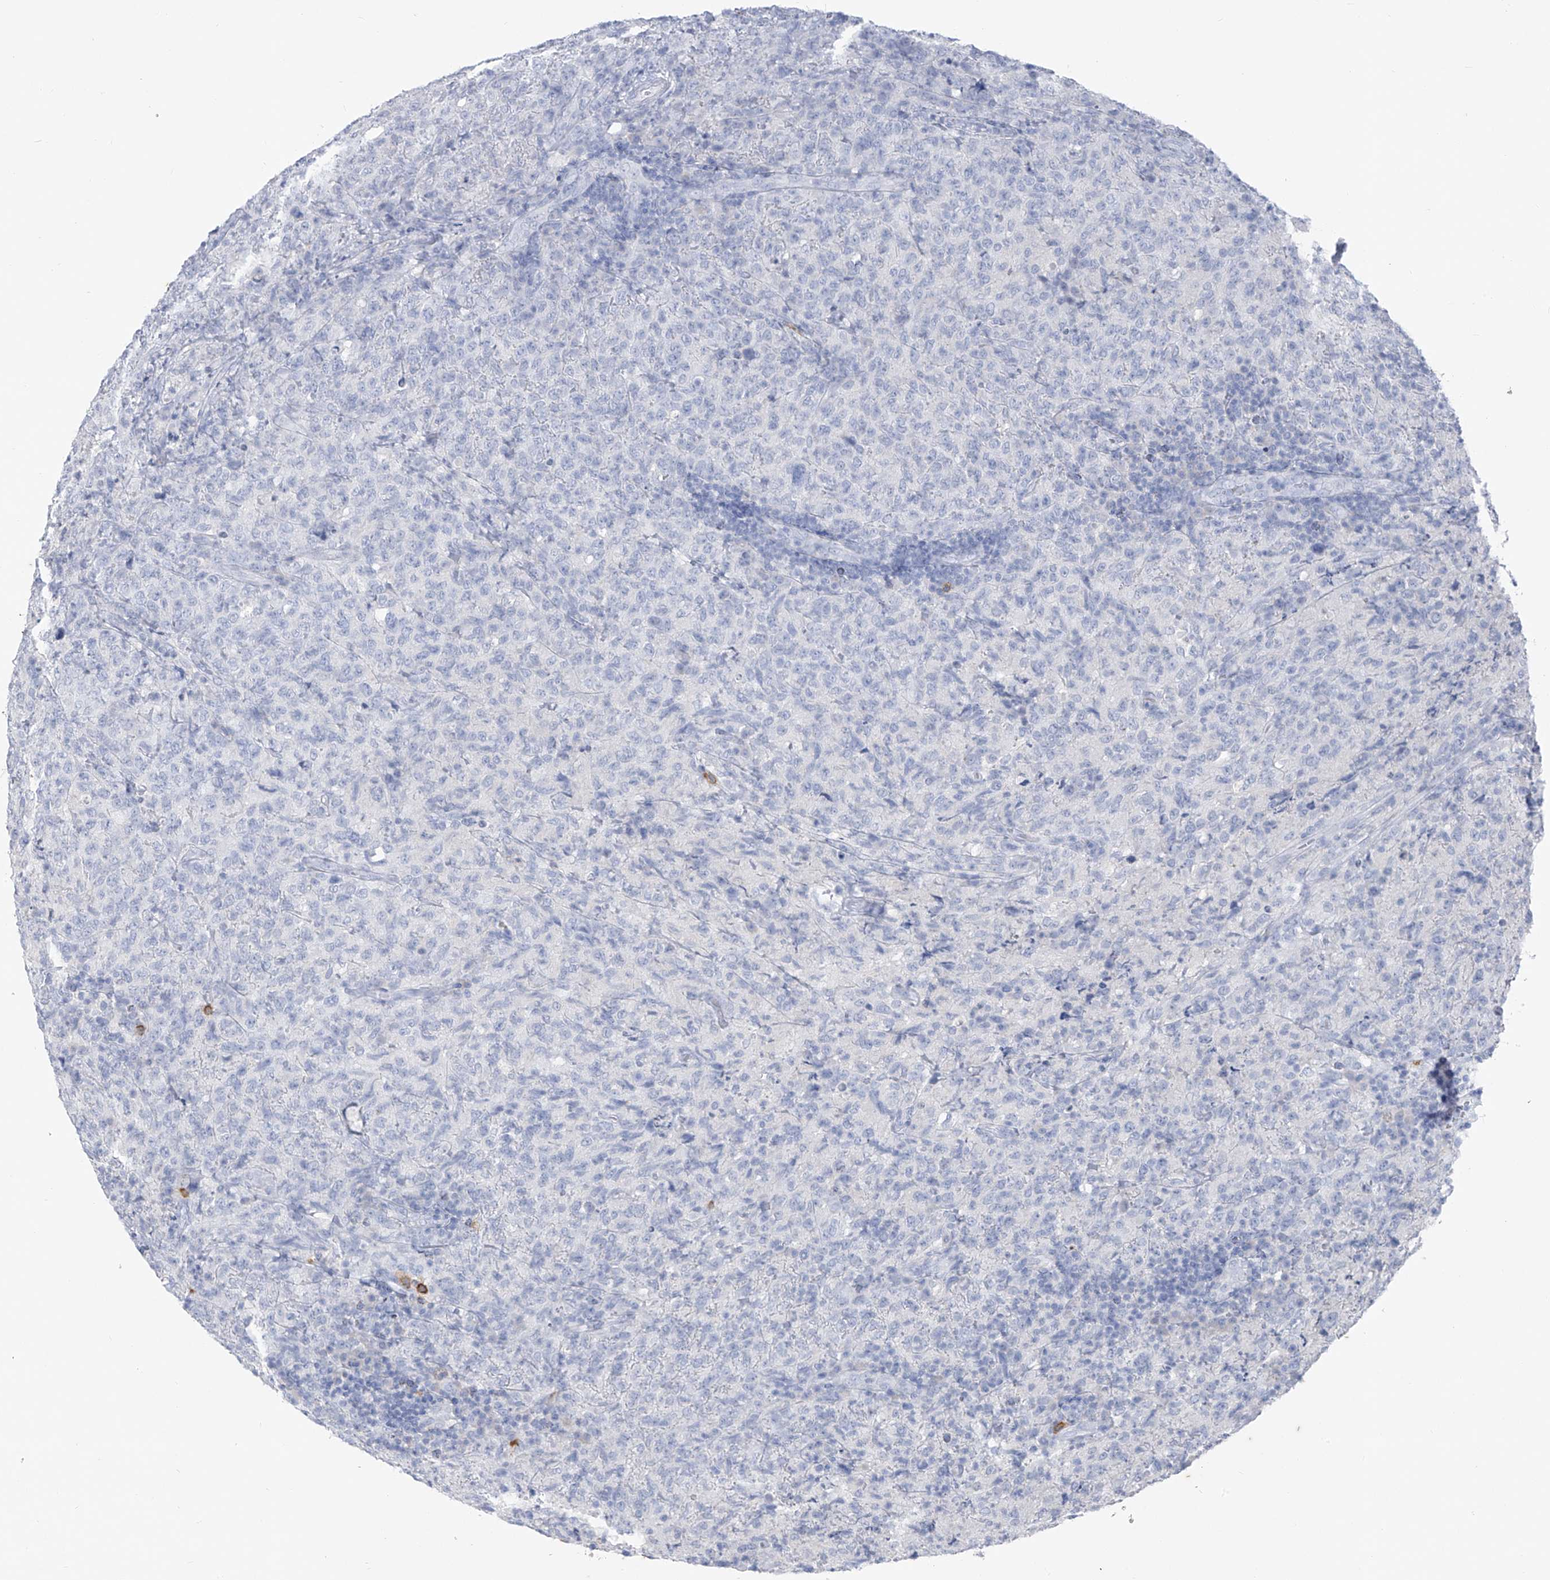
{"staining": {"intensity": "negative", "quantity": "none", "location": "none"}, "tissue": "lymphoma", "cell_type": "Tumor cells", "image_type": "cancer", "snomed": [{"axis": "morphology", "description": "Malignant lymphoma, non-Hodgkin's type, High grade"}, {"axis": "topography", "description": "Tonsil"}], "caption": "IHC image of neoplastic tissue: human high-grade malignant lymphoma, non-Hodgkin's type stained with DAB reveals no significant protein positivity in tumor cells.", "gene": "CX3CR1", "patient": {"sex": "female", "age": 36}}